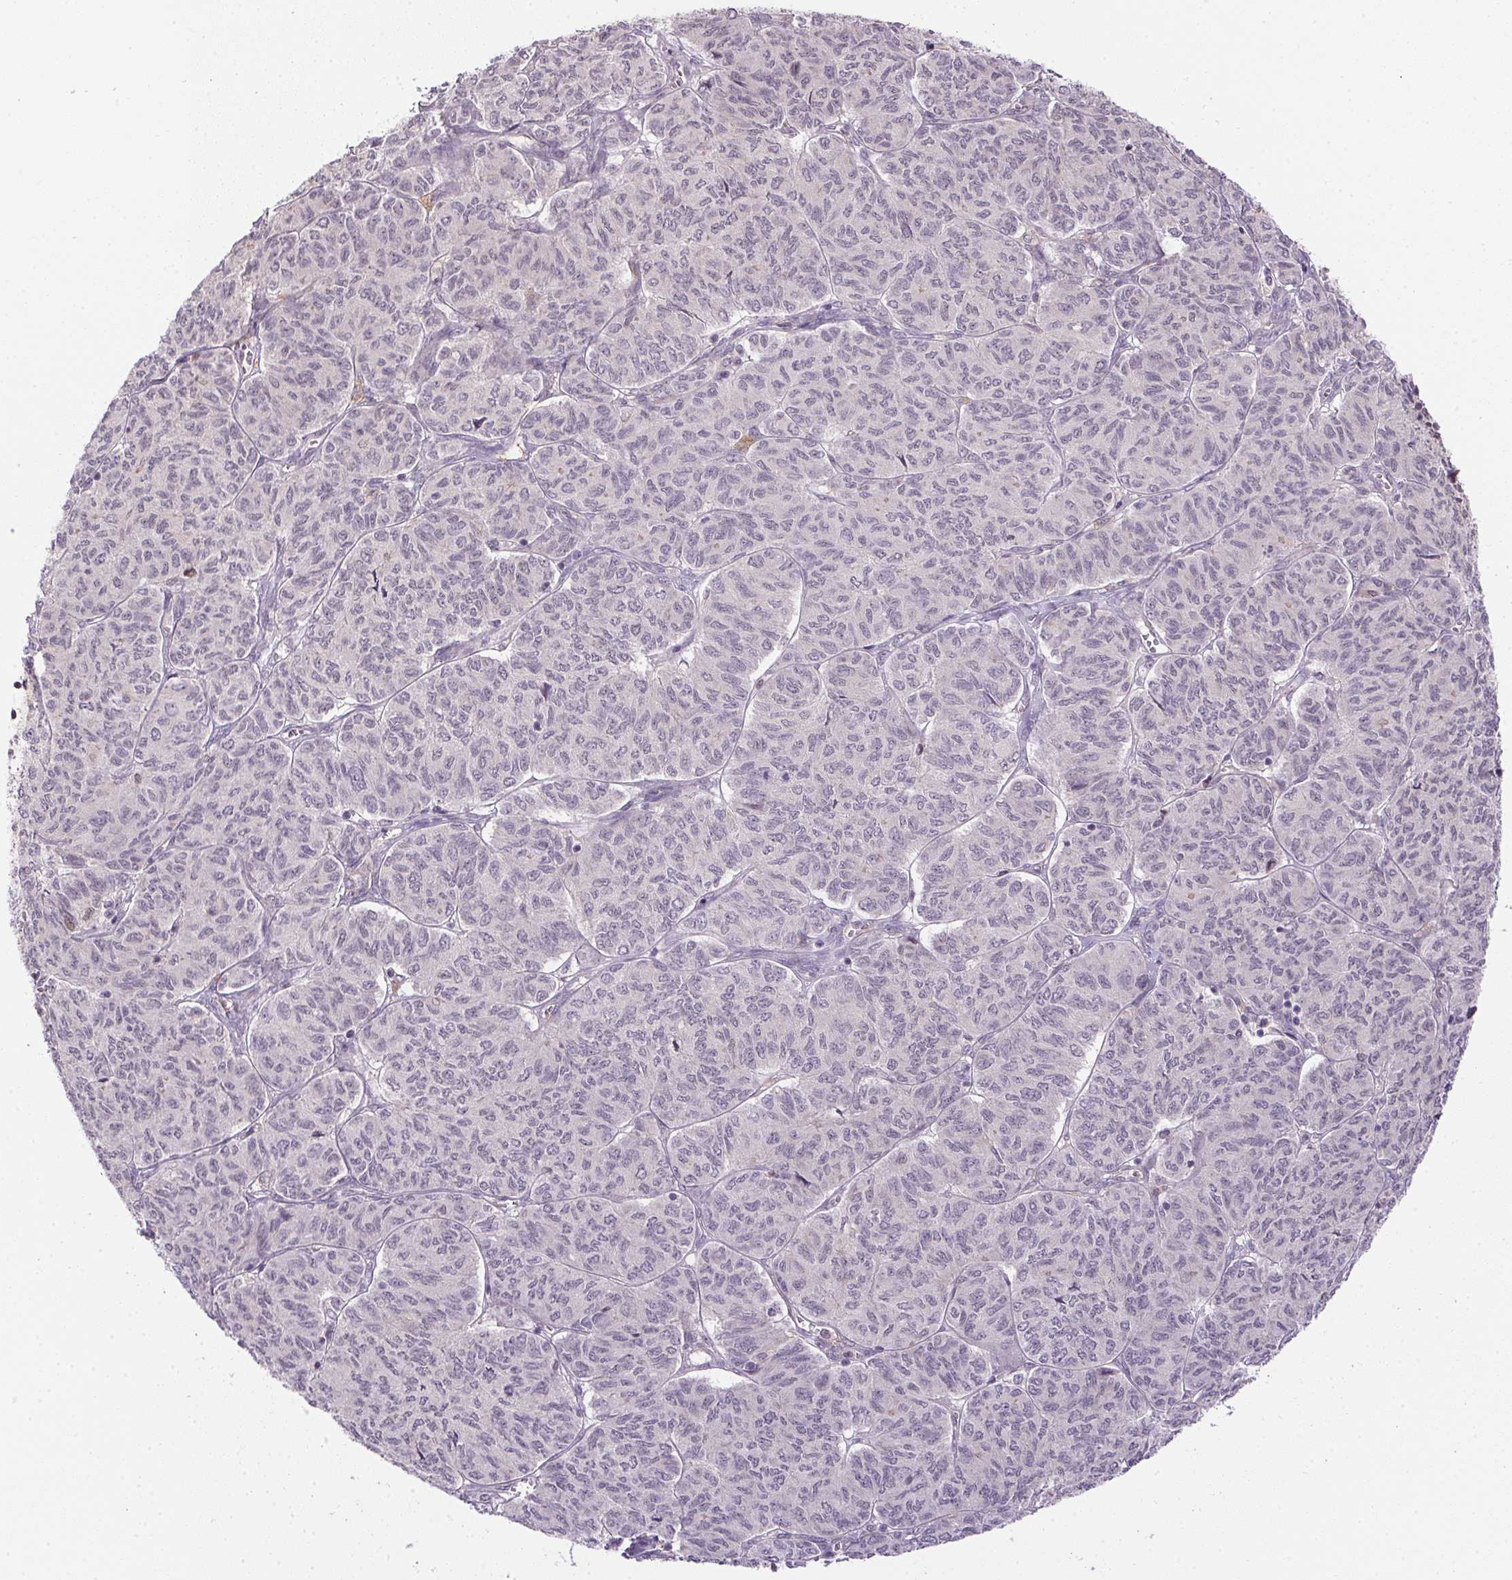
{"staining": {"intensity": "negative", "quantity": "none", "location": "none"}, "tissue": "ovarian cancer", "cell_type": "Tumor cells", "image_type": "cancer", "snomed": [{"axis": "morphology", "description": "Carcinoma, endometroid"}, {"axis": "topography", "description": "Ovary"}], "caption": "IHC micrograph of neoplastic tissue: ovarian cancer stained with DAB (3,3'-diaminobenzidine) shows no significant protein staining in tumor cells. (DAB immunohistochemistry (IHC) with hematoxylin counter stain).", "gene": "CFAP92", "patient": {"sex": "female", "age": 80}}